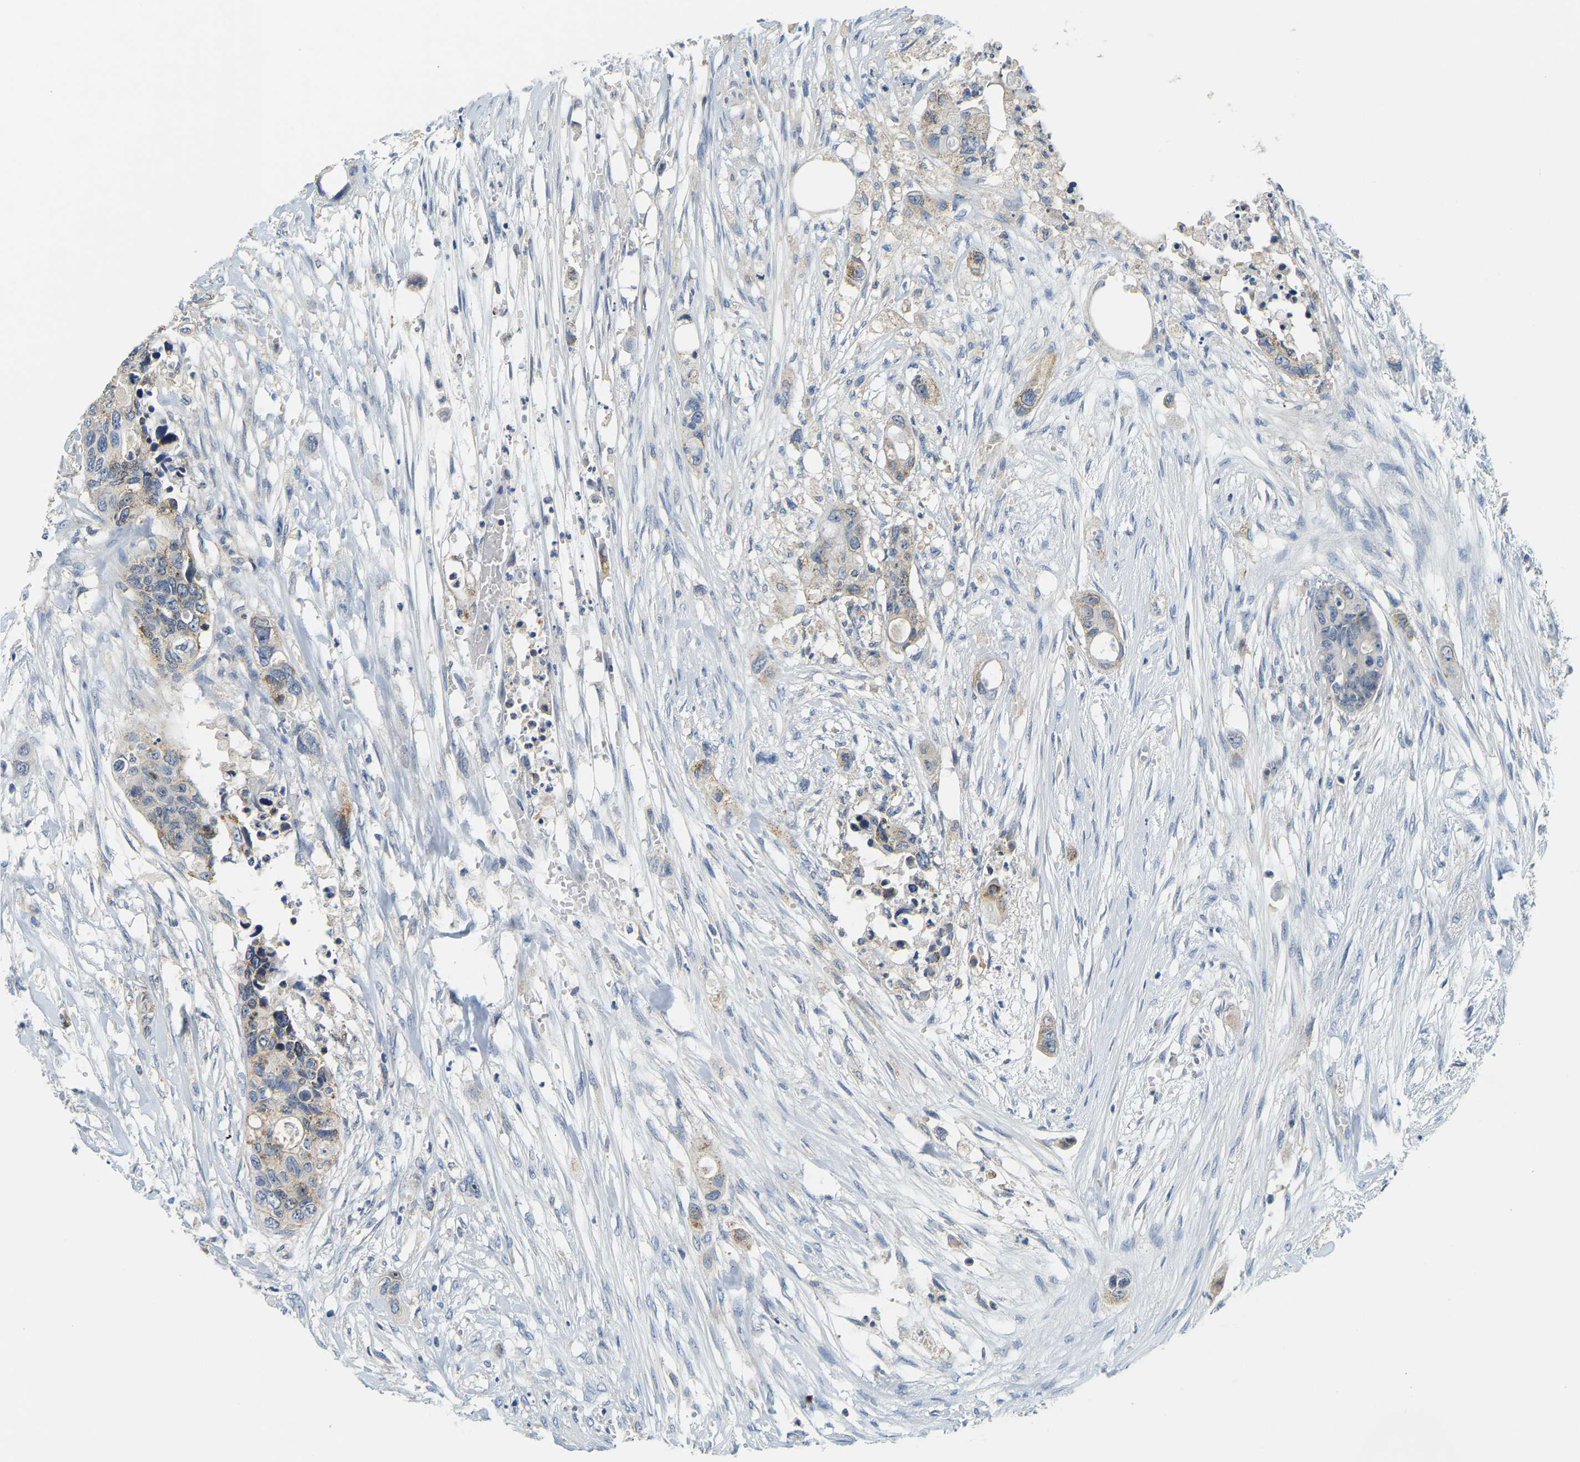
{"staining": {"intensity": "moderate", "quantity": "25%-75%", "location": "cytoplasmic/membranous,nuclear"}, "tissue": "colorectal cancer", "cell_type": "Tumor cells", "image_type": "cancer", "snomed": [{"axis": "morphology", "description": "Adenocarcinoma, NOS"}, {"axis": "topography", "description": "Colon"}], "caption": "The histopathology image demonstrates staining of adenocarcinoma (colorectal), revealing moderate cytoplasmic/membranous and nuclear protein staining (brown color) within tumor cells.", "gene": "RRP1", "patient": {"sex": "female", "age": 57}}